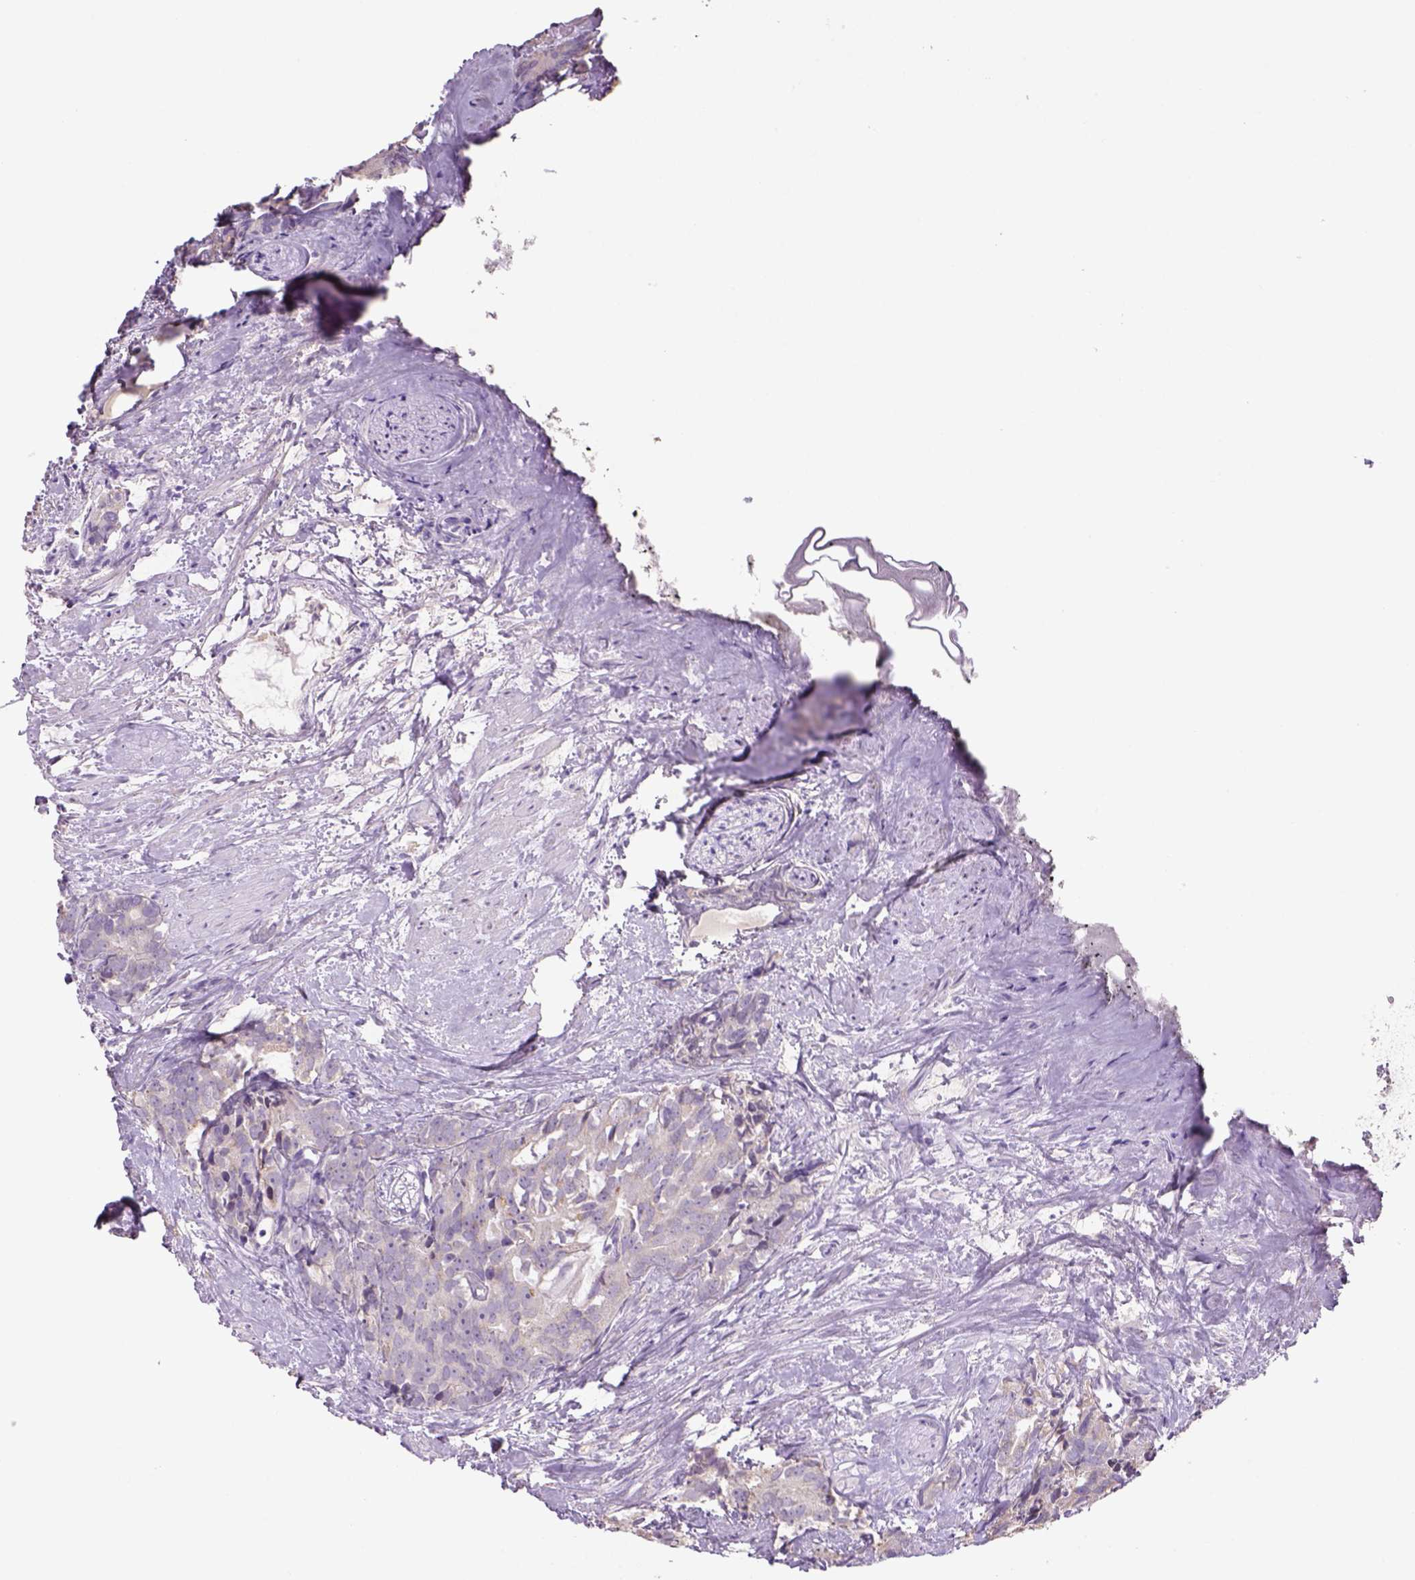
{"staining": {"intensity": "negative", "quantity": "none", "location": "none"}, "tissue": "prostate cancer", "cell_type": "Tumor cells", "image_type": "cancer", "snomed": [{"axis": "morphology", "description": "Adenocarcinoma, High grade"}, {"axis": "topography", "description": "Prostate"}], "caption": "This is a image of immunohistochemistry staining of prostate cancer (high-grade adenocarcinoma), which shows no staining in tumor cells. (Brightfield microscopy of DAB IHC at high magnification).", "gene": "NAALAD2", "patient": {"sex": "male", "age": 90}}